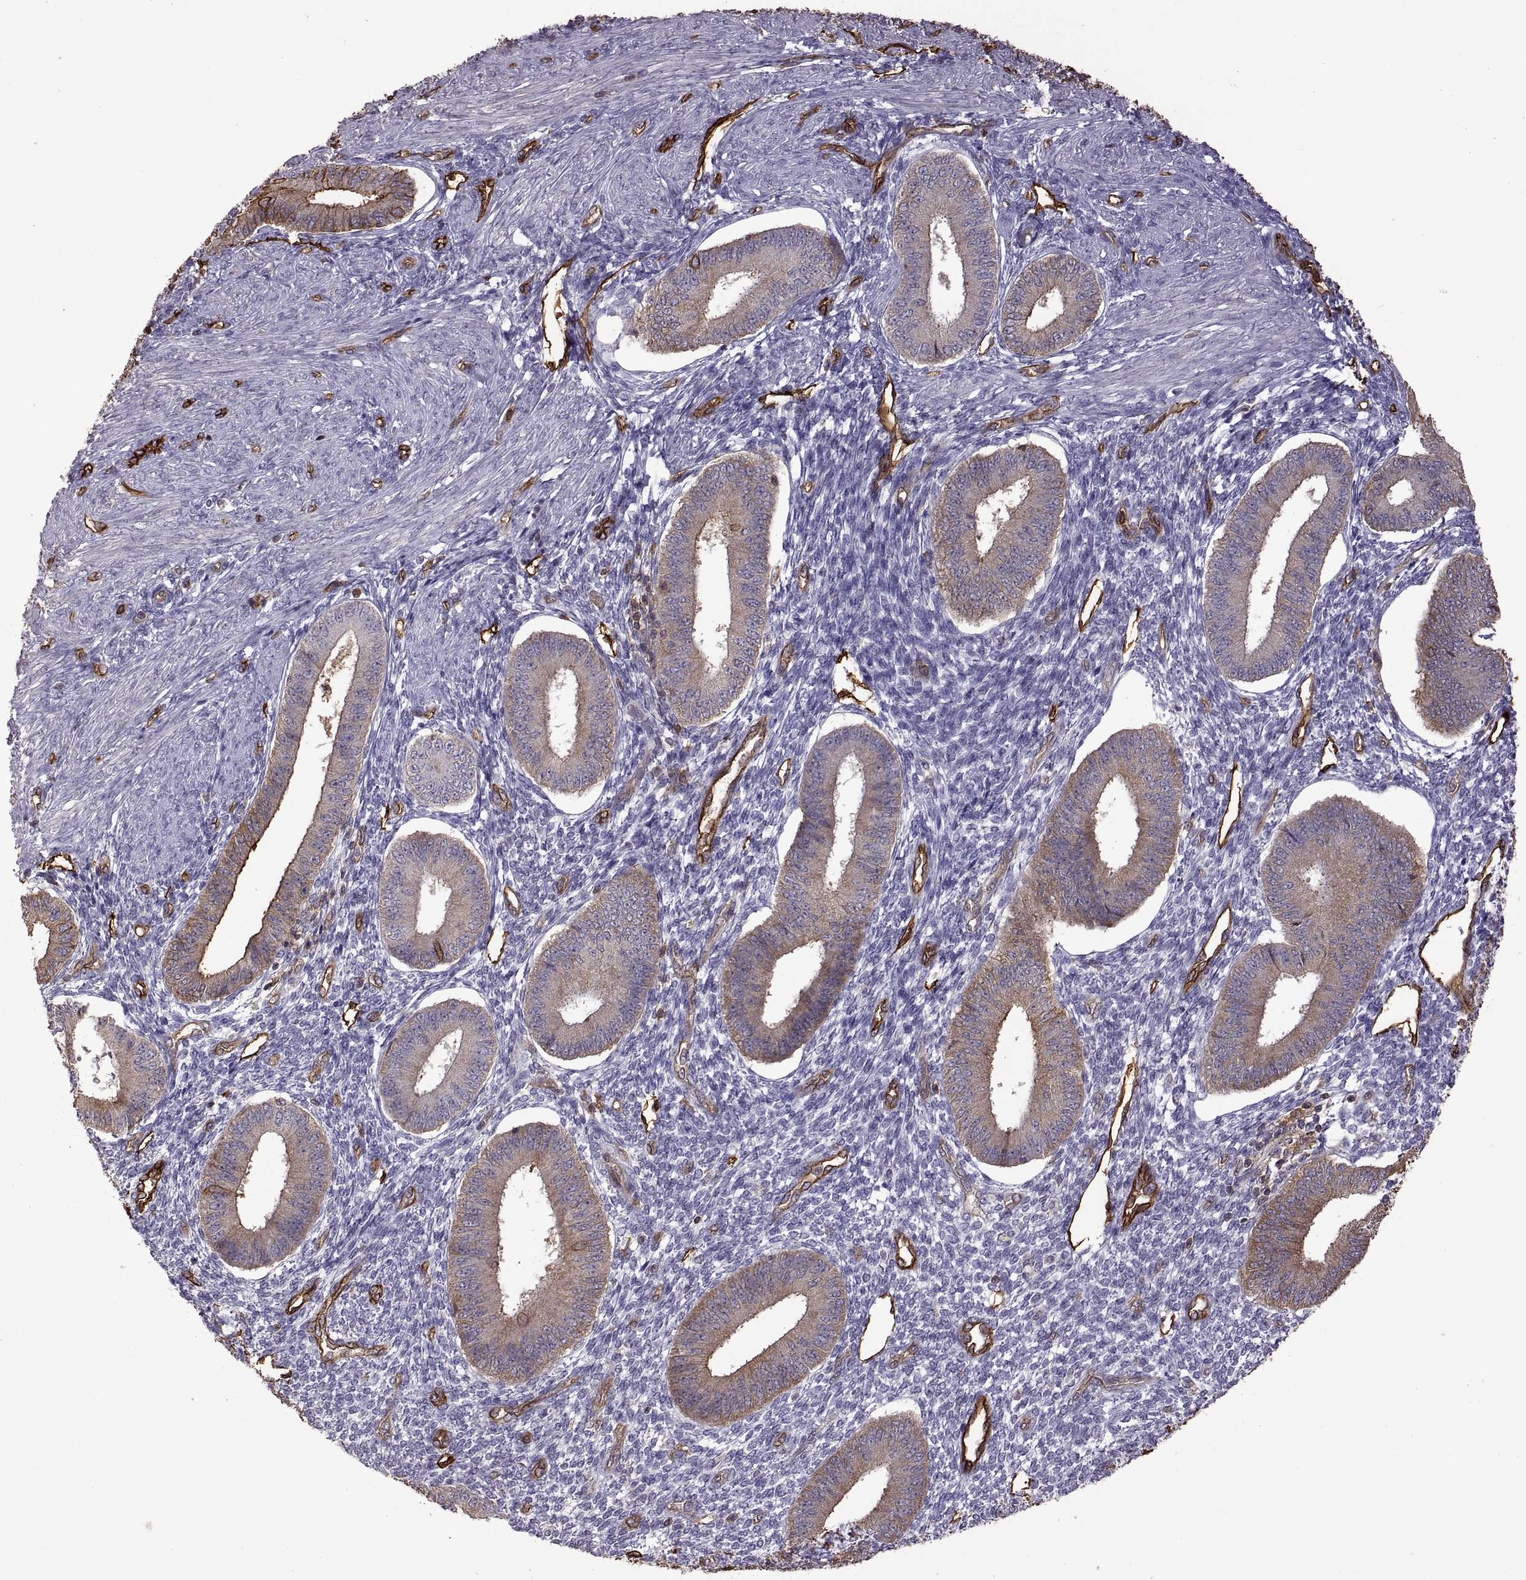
{"staining": {"intensity": "negative", "quantity": "none", "location": "none"}, "tissue": "endometrium", "cell_type": "Cells in endometrial stroma", "image_type": "normal", "snomed": [{"axis": "morphology", "description": "Normal tissue, NOS"}, {"axis": "topography", "description": "Endometrium"}], "caption": "Histopathology image shows no protein expression in cells in endometrial stroma of unremarkable endometrium. (DAB (3,3'-diaminobenzidine) immunohistochemistry (IHC) with hematoxylin counter stain).", "gene": "S100A10", "patient": {"sex": "female", "age": 39}}